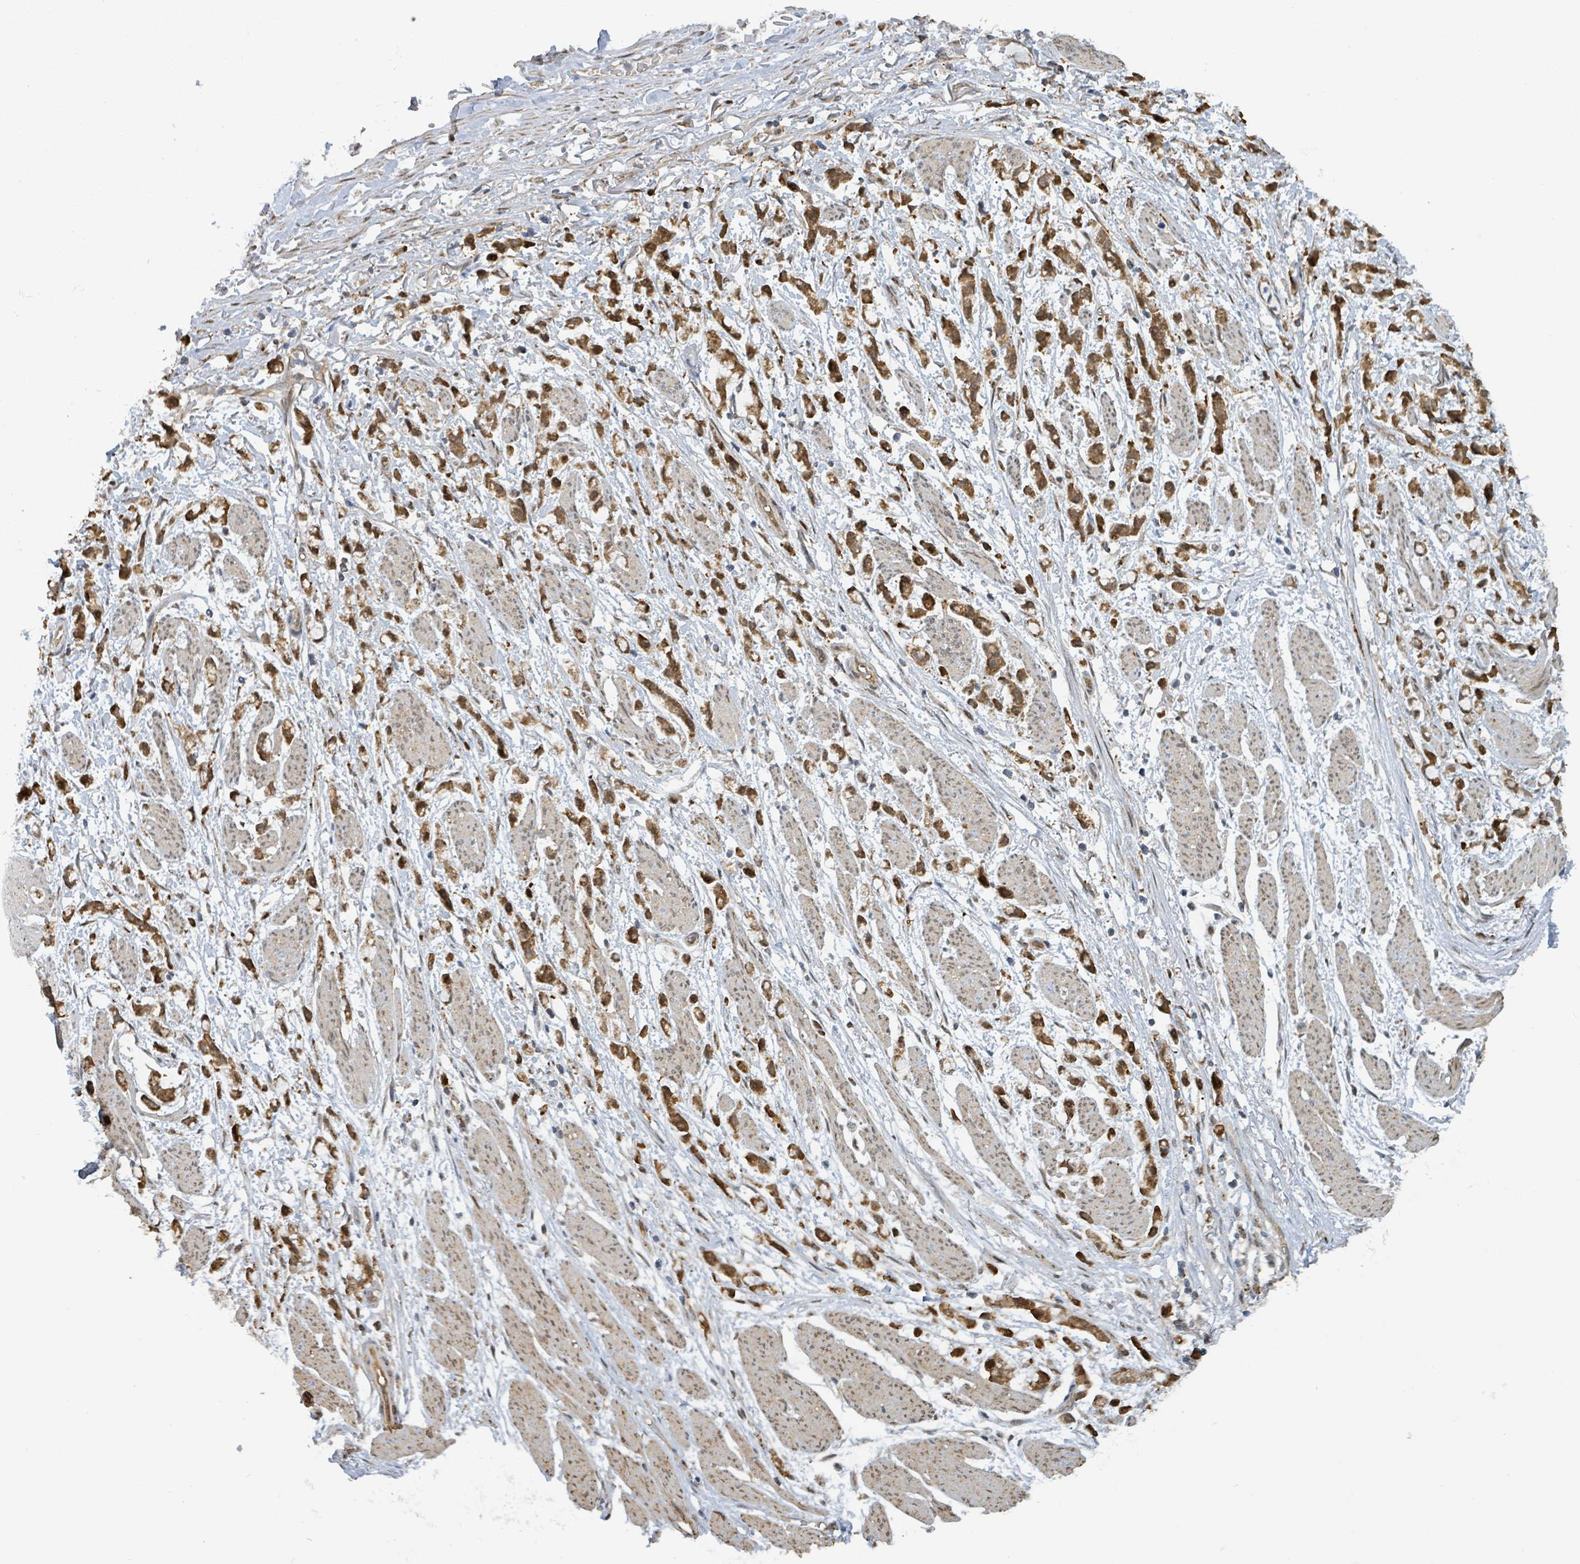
{"staining": {"intensity": "moderate", "quantity": ">75%", "location": "cytoplasmic/membranous,nuclear"}, "tissue": "stomach cancer", "cell_type": "Tumor cells", "image_type": "cancer", "snomed": [{"axis": "morphology", "description": "Adenocarcinoma, NOS"}, {"axis": "topography", "description": "Stomach"}], "caption": "Stomach adenocarcinoma stained for a protein reveals moderate cytoplasmic/membranous and nuclear positivity in tumor cells. (DAB (3,3'-diaminobenzidine) = brown stain, brightfield microscopy at high magnification).", "gene": "PSMB7", "patient": {"sex": "female", "age": 81}}